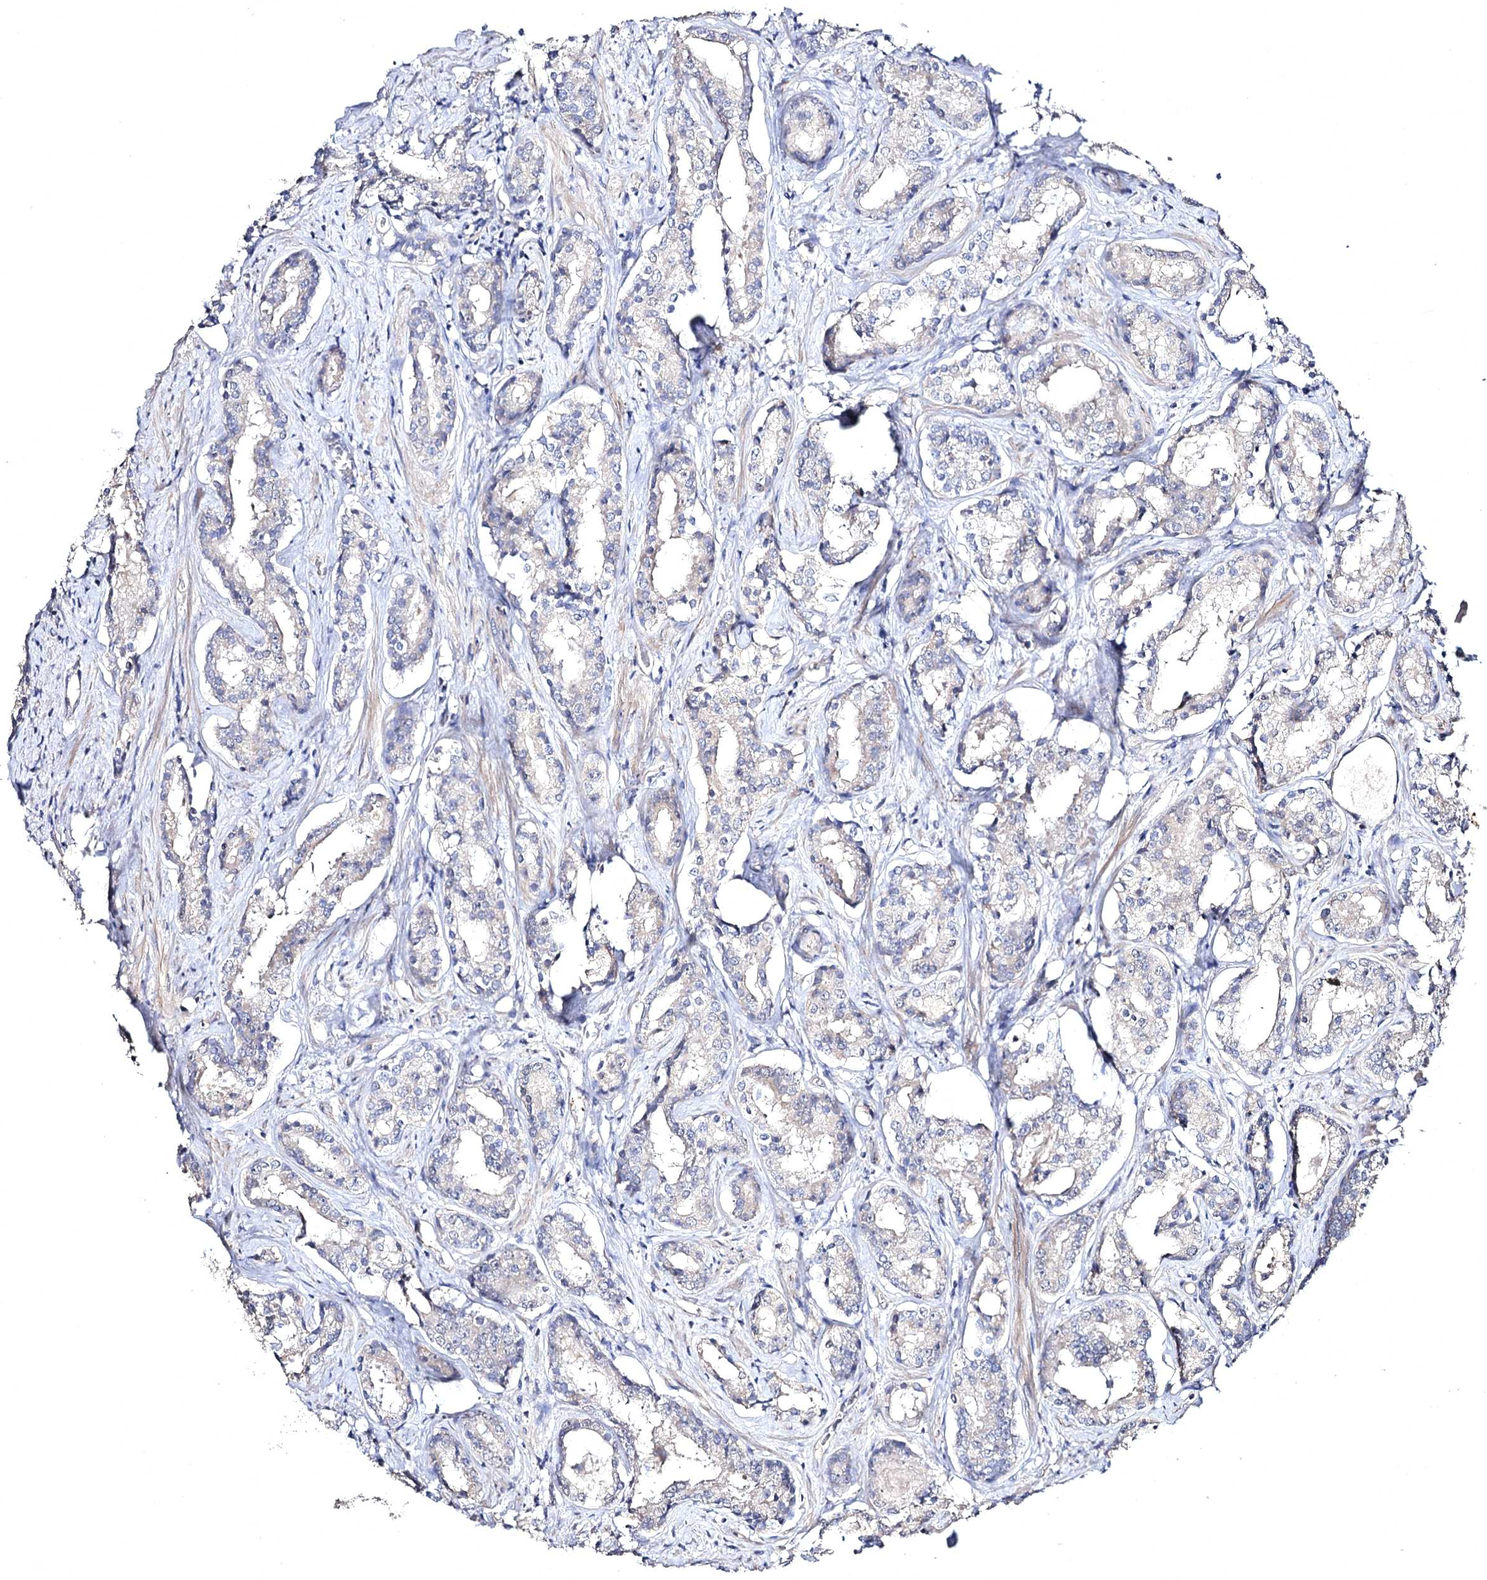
{"staining": {"intensity": "negative", "quantity": "none", "location": "none"}, "tissue": "prostate cancer", "cell_type": "Tumor cells", "image_type": "cancer", "snomed": [{"axis": "morphology", "description": "Adenocarcinoma, High grade"}, {"axis": "topography", "description": "Prostate"}], "caption": "IHC histopathology image of prostate cancer (high-grade adenocarcinoma) stained for a protein (brown), which exhibits no staining in tumor cells.", "gene": "SEMA4G", "patient": {"sex": "male", "age": 58}}